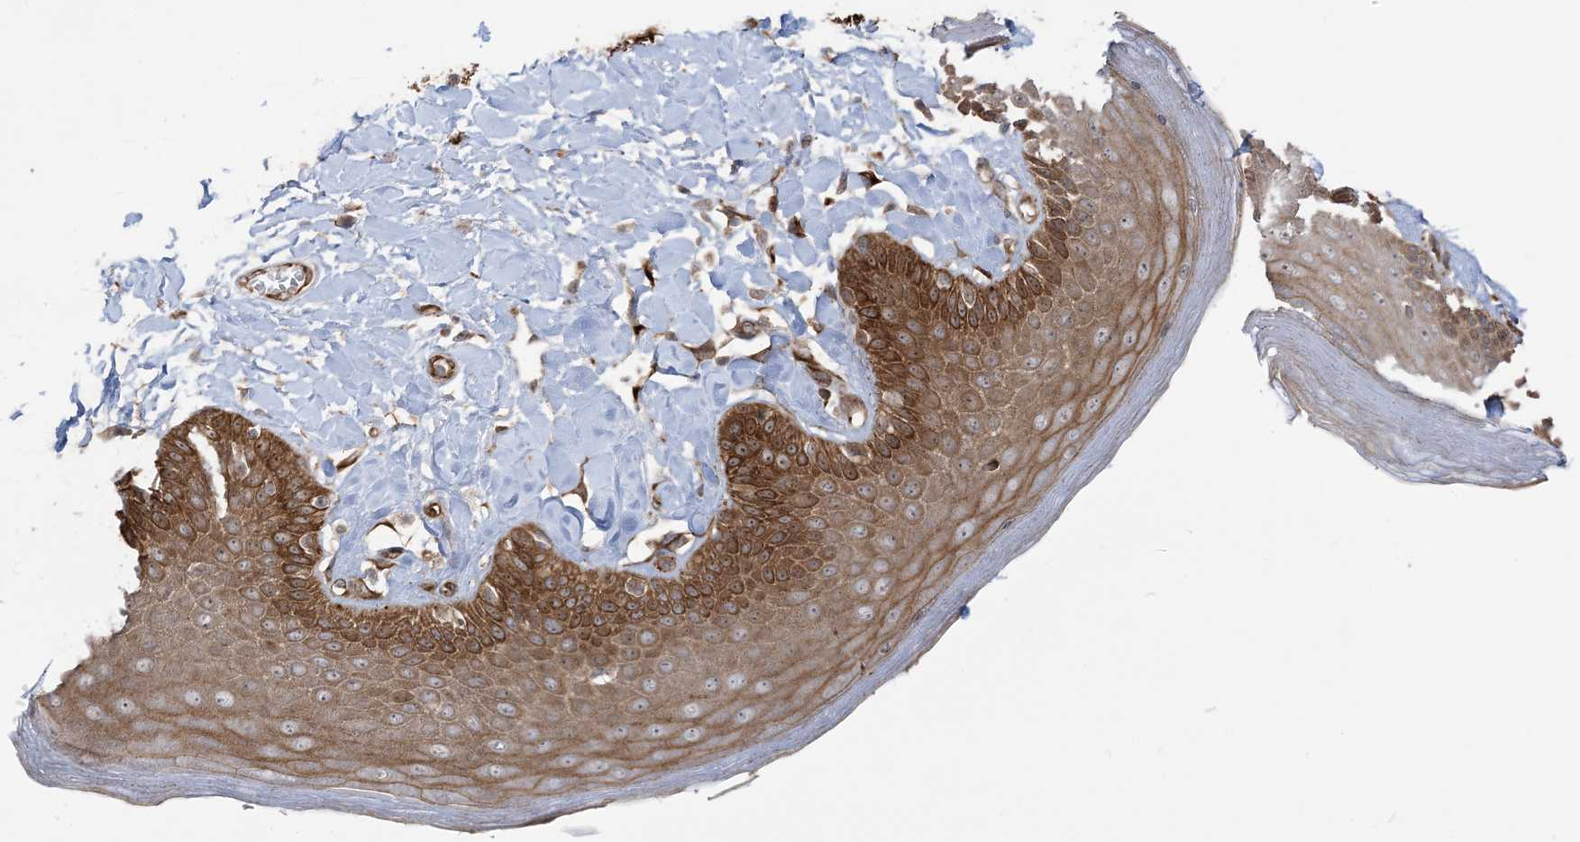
{"staining": {"intensity": "strong", "quantity": "25%-75%", "location": "cytoplasmic/membranous,nuclear"}, "tissue": "skin", "cell_type": "Epidermal cells", "image_type": "normal", "snomed": [{"axis": "morphology", "description": "Normal tissue, NOS"}, {"axis": "topography", "description": "Anal"}], "caption": "The histopathology image reveals staining of normal skin, revealing strong cytoplasmic/membranous,nuclear protein positivity (brown color) within epidermal cells.", "gene": "SOGA3", "patient": {"sex": "male", "age": 69}}